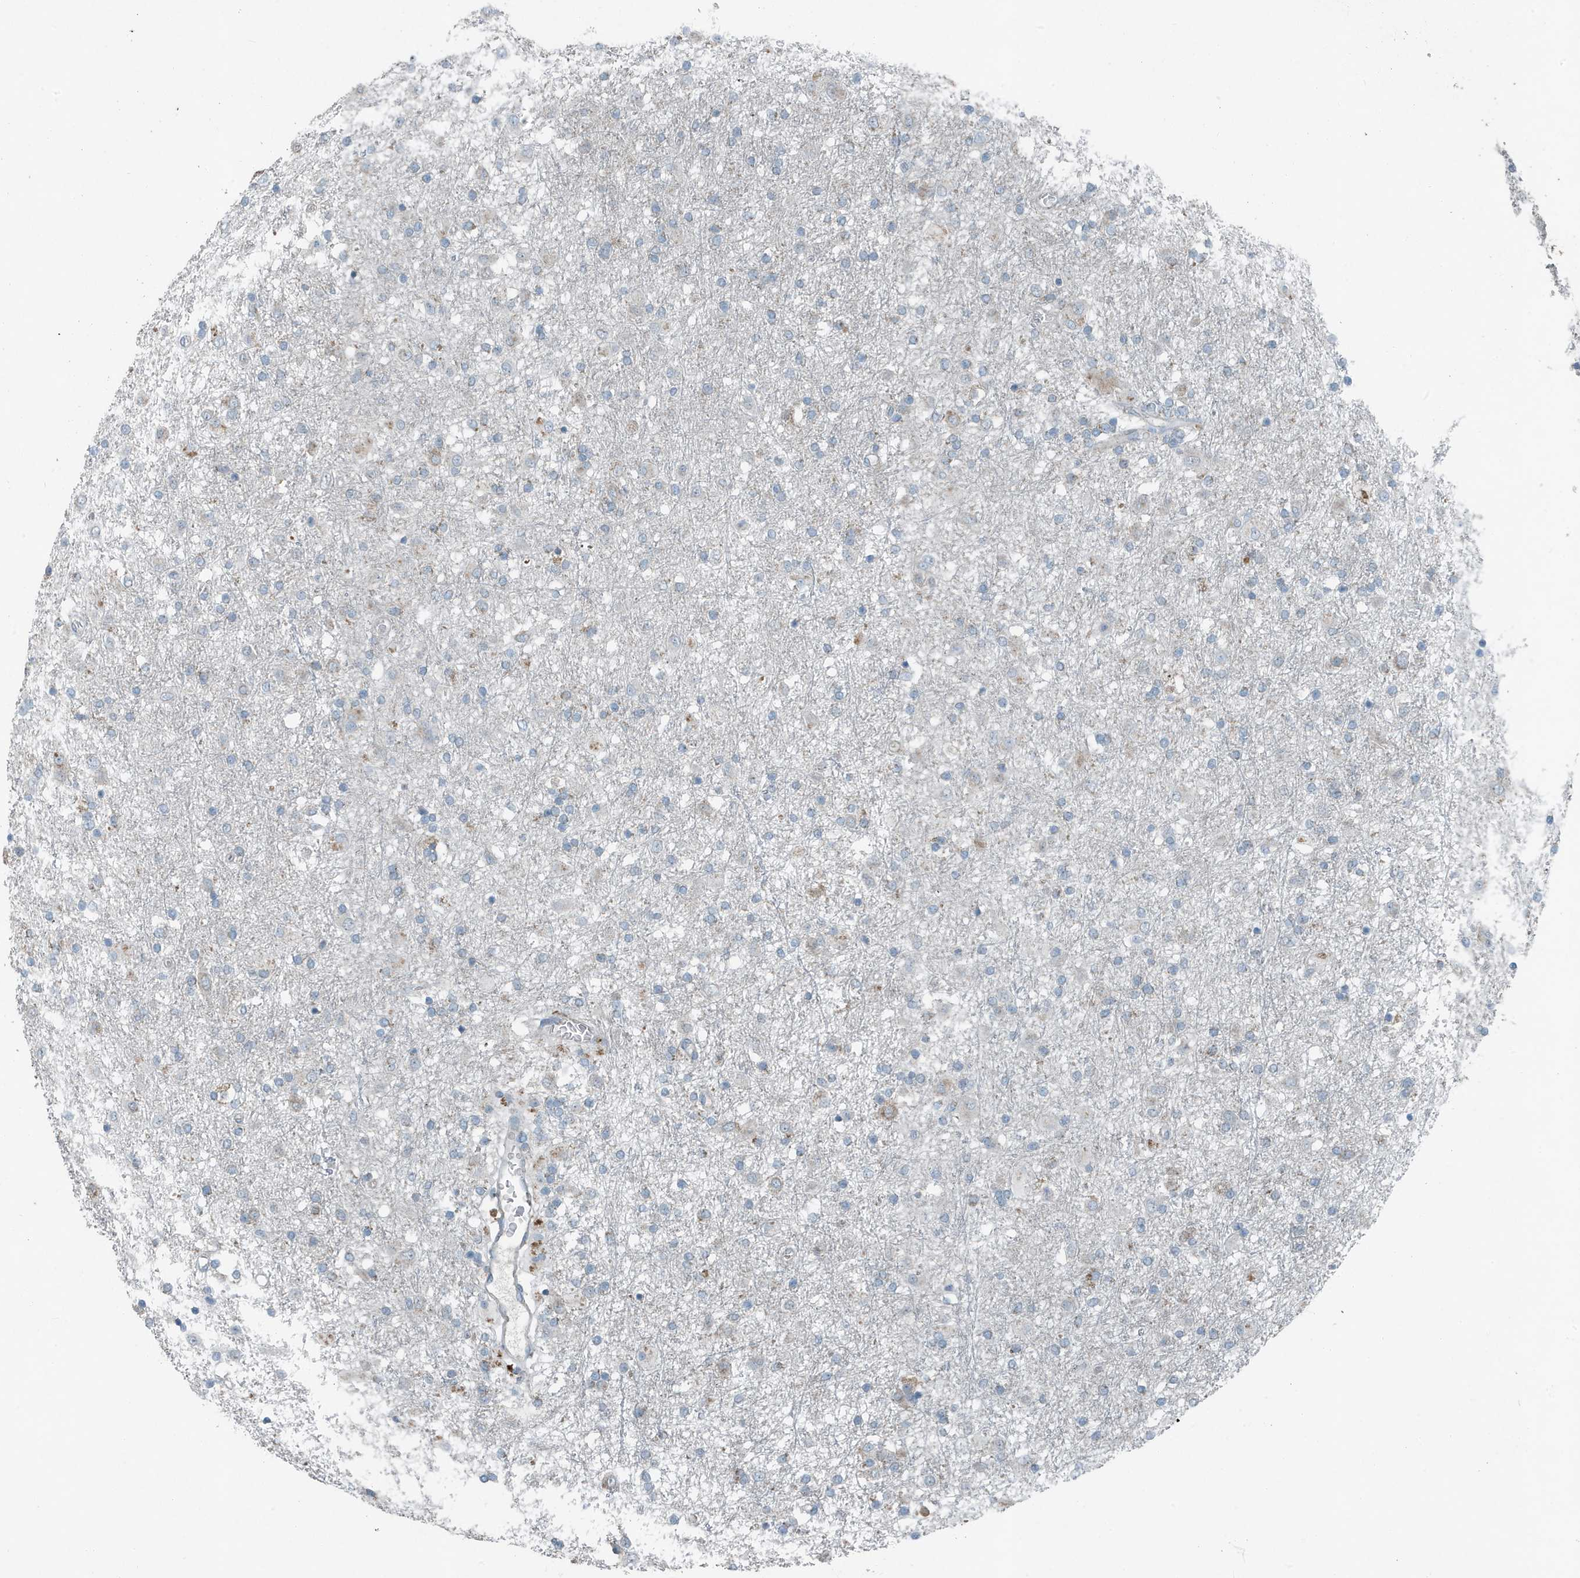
{"staining": {"intensity": "negative", "quantity": "none", "location": "none"}, "tissue": "glioma", "cell_type": "Tumor cells", "image_type": "cancer", "snomed": [{"axis": "morphology", "description": "Glioma, malignant, Low grade"}, {"axis": "topography", "description": "Brain"}], "caption": "Immunohistochemical staining of human glioma displays no significant positivity in tumor cells.", "gene": "MT-CYB", "patient": {"sex": "male", "age": 65}}